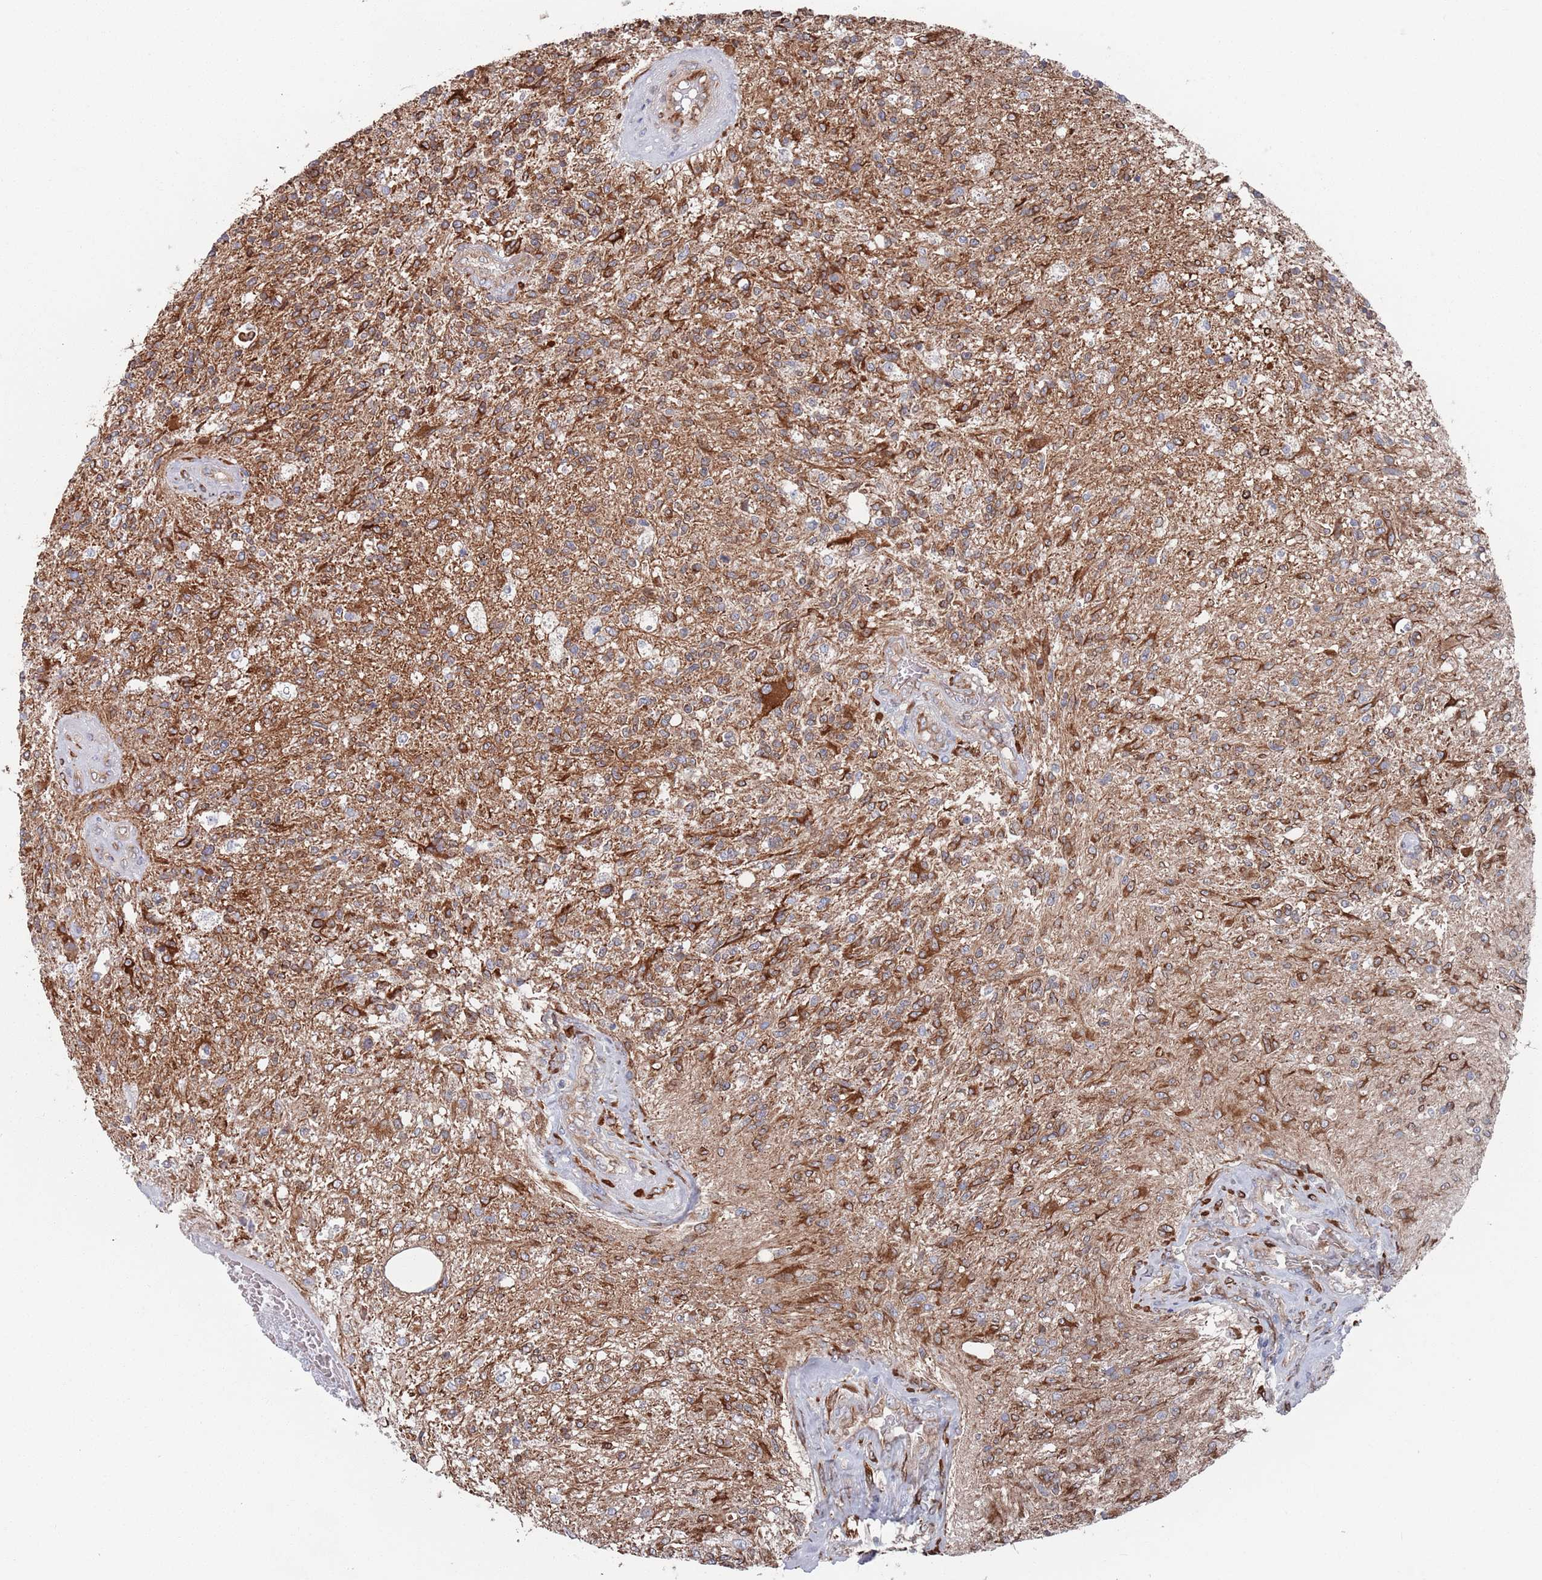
{"staining": {"intensity": "moderate", "quantity": "25%-75%", "location": "cytoplasmic/membranous"}, "tissue": "glioma", "cell_type": "Tumor cells", "image_type": "cancer", "snomed": [{"axis": "morphology", "description": "Glioma, malignant, High grade"}, {"axis": "topography", "description": "Brain"}], "caption": "Immunohistochemical staining of human glioma displays medium levels of moderate cytoplasmic/membranous staining in about 25%-75% of tumor cells.", "gene": "CCDC106", "patient": {"sex": "male", "age": 56}}